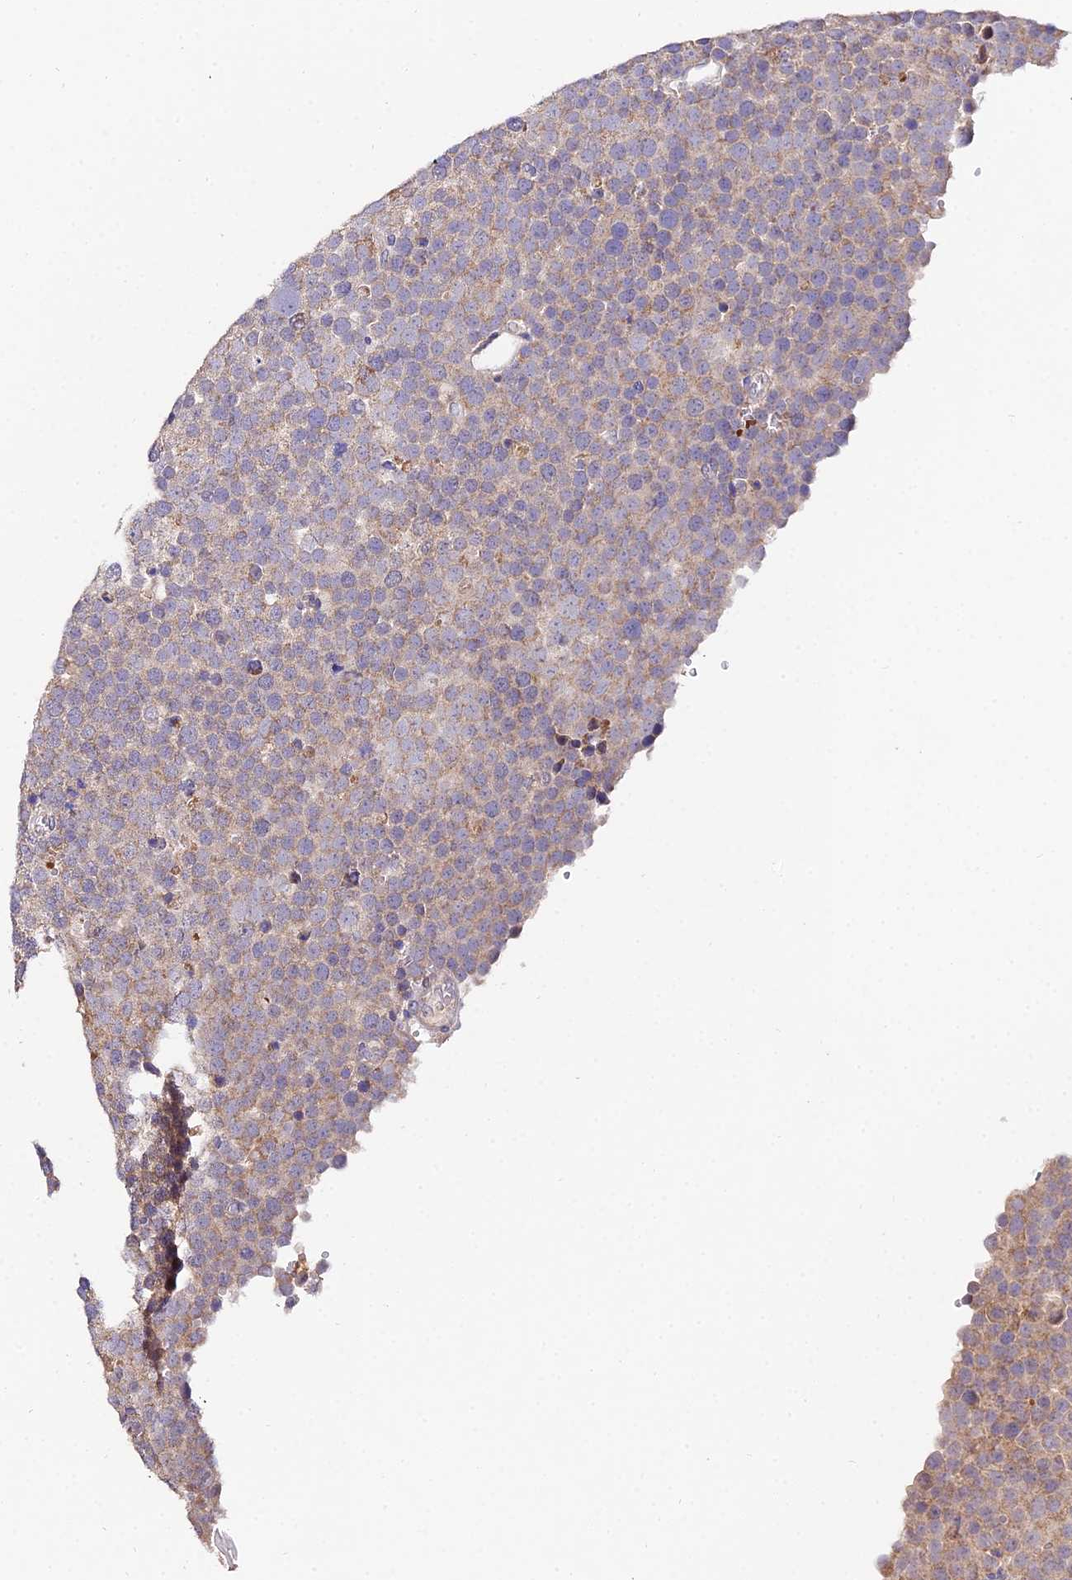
{"staining": {"intensity": "moderate", "quantity": "<25%", "location": "cytoplasmic/membranous"}, "tissue": "testis cancer", "cell_type": "Tumor cells", "image_type": "cancer", "snomed": [{"axis": "morphology", "description": "Seminoma, NOS"}, {"axis": "topography", "description": "Testis"}], "caption": "Immunohistochemistry image of seminoma (testis) stained for a protein (brown), which shows low levels of moderate cytoplasmic/membranous expression in approximately <25% of tumor cells.", "gene": "WDR5B", "patient": {"sex": "male", "age": 71}}